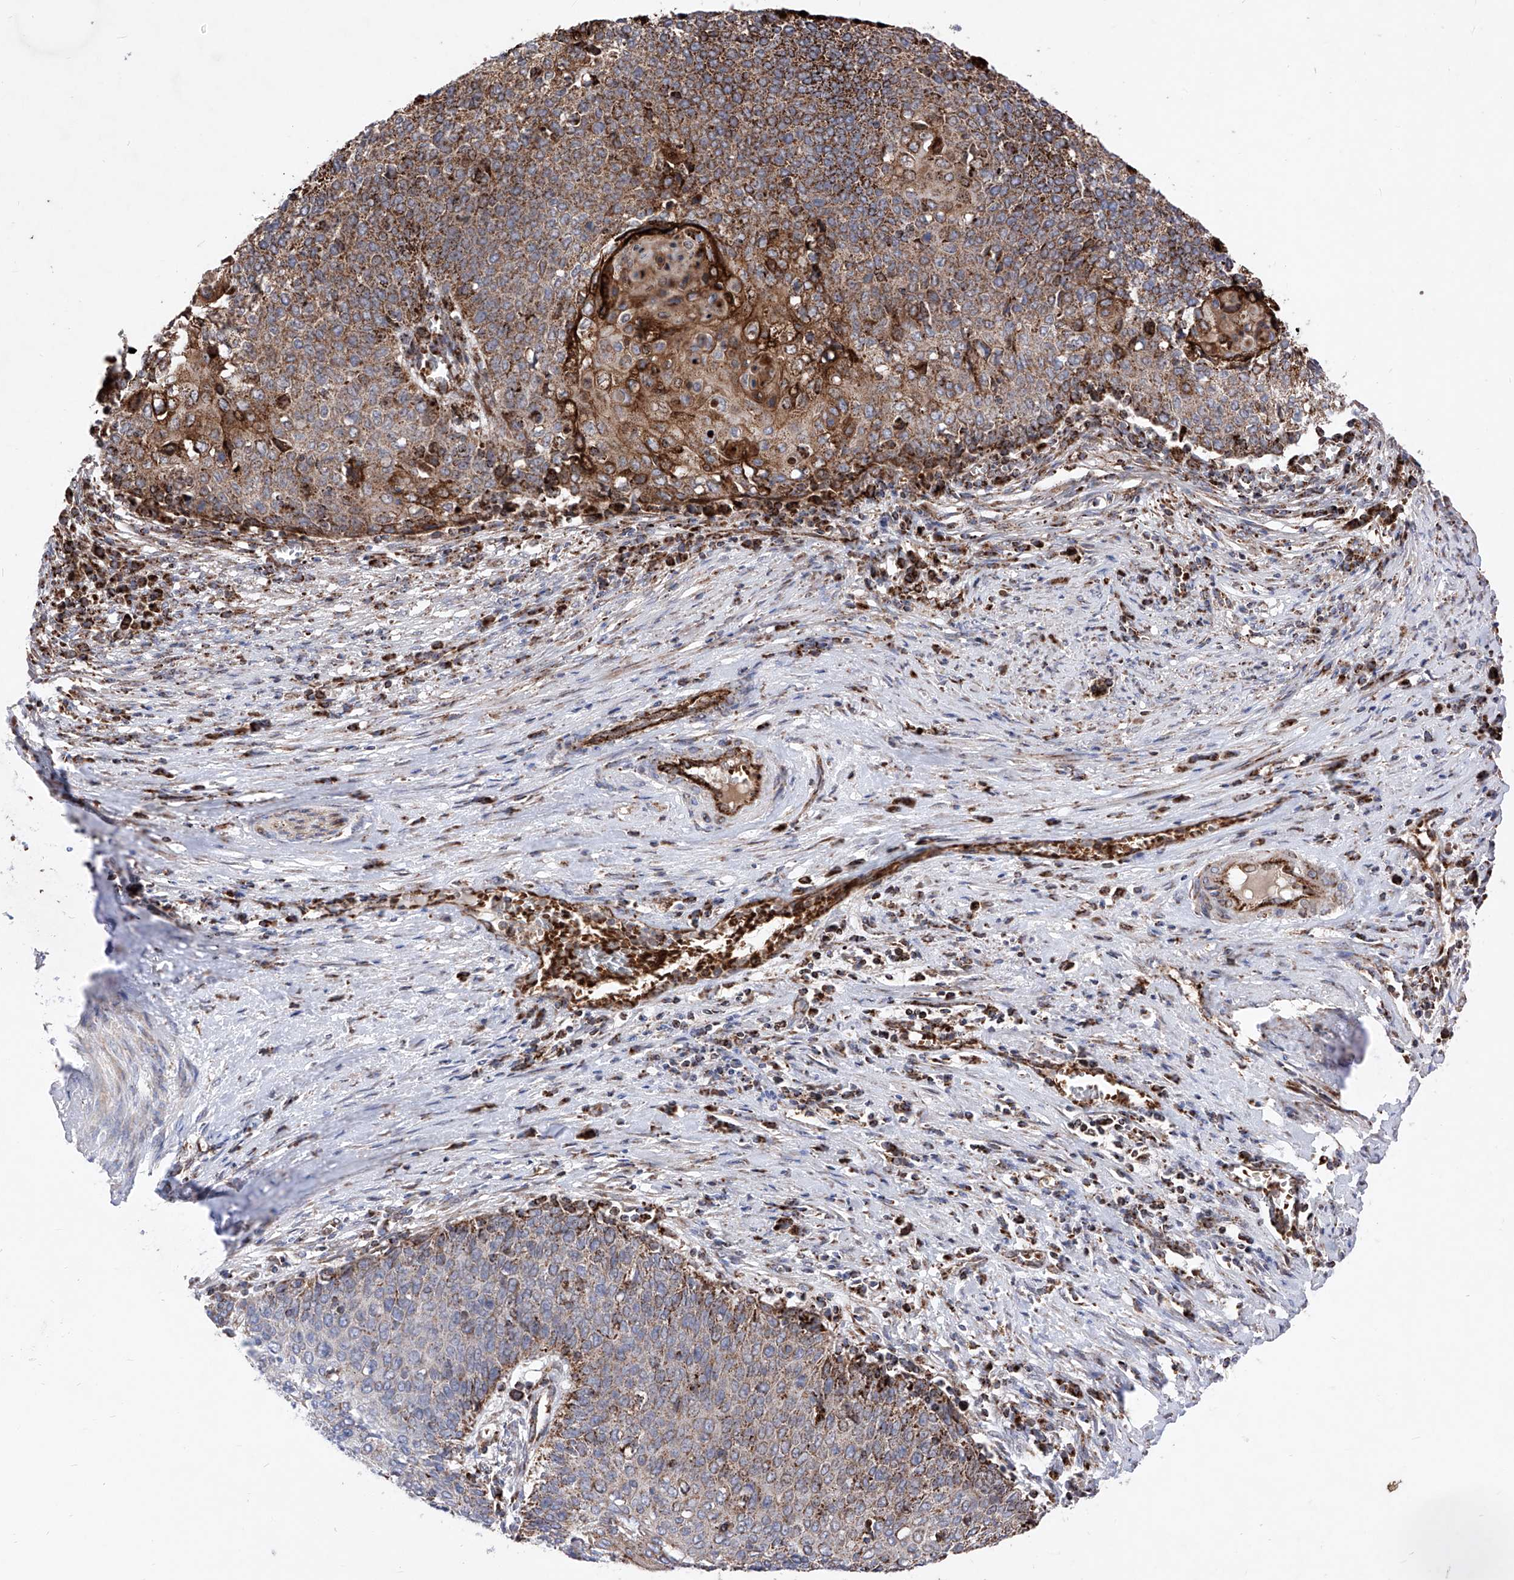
{"staining": {"intensity": "moderate", "quantity": ">75%", "location": "cytoplasmic/membranous"}, "tissue": "cervical cancer", "cell_type": "Tumor cells", "image_type": "cancer", "snomed": [{"axis": "morphology", "description": "Squamous cell carcinoma, NOS"}, {"axis": "topography", "description": "Cervix"}], "caption": "About >75% of tumor cells in cervical cancer (squamous cell carcinoma) demonstrate moderate cytoplasmic/membranous protein expression as visualized by brown immunohistochemical staining.", "gene": "SEMA6A", "patient": {"sex": "female", "age": 39}}